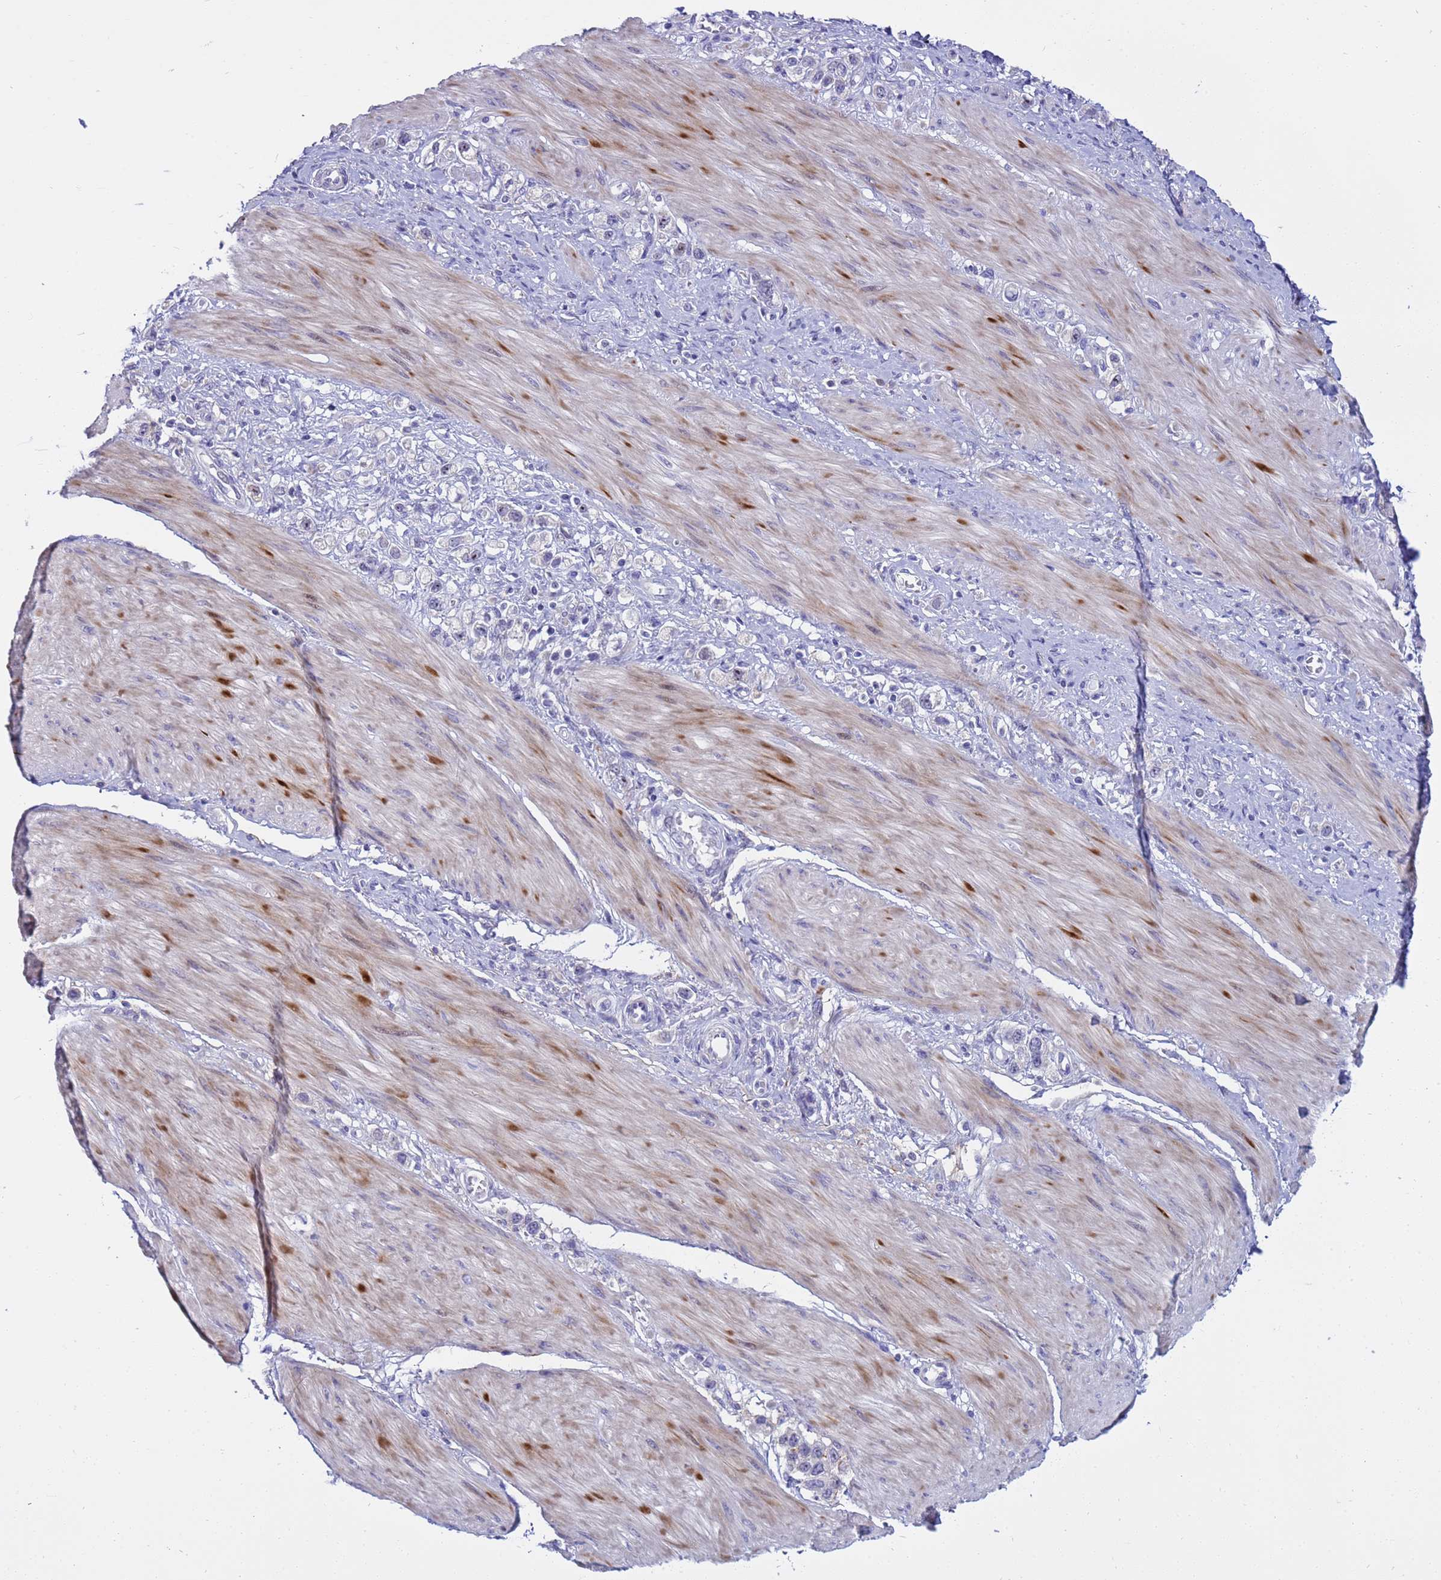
{"staining": {"intensity": "negative", "quantity": "none", "location": "none"}, "tissue": "stomach cancer", "cell_type": "Tumor cells", "image_type": "cancer", "snomed": [{"axis": "morphology", "description": "Adenocarcinoma, NOS"}, {"axis": "topography", "description": "Stomach"}], "caption": "IHC of human stomach cancer (adenocarcinoma) exhibits no expression in tumor cells.", "gene": "LRATD1", "patient": {"sex": "female", "age": 65}}